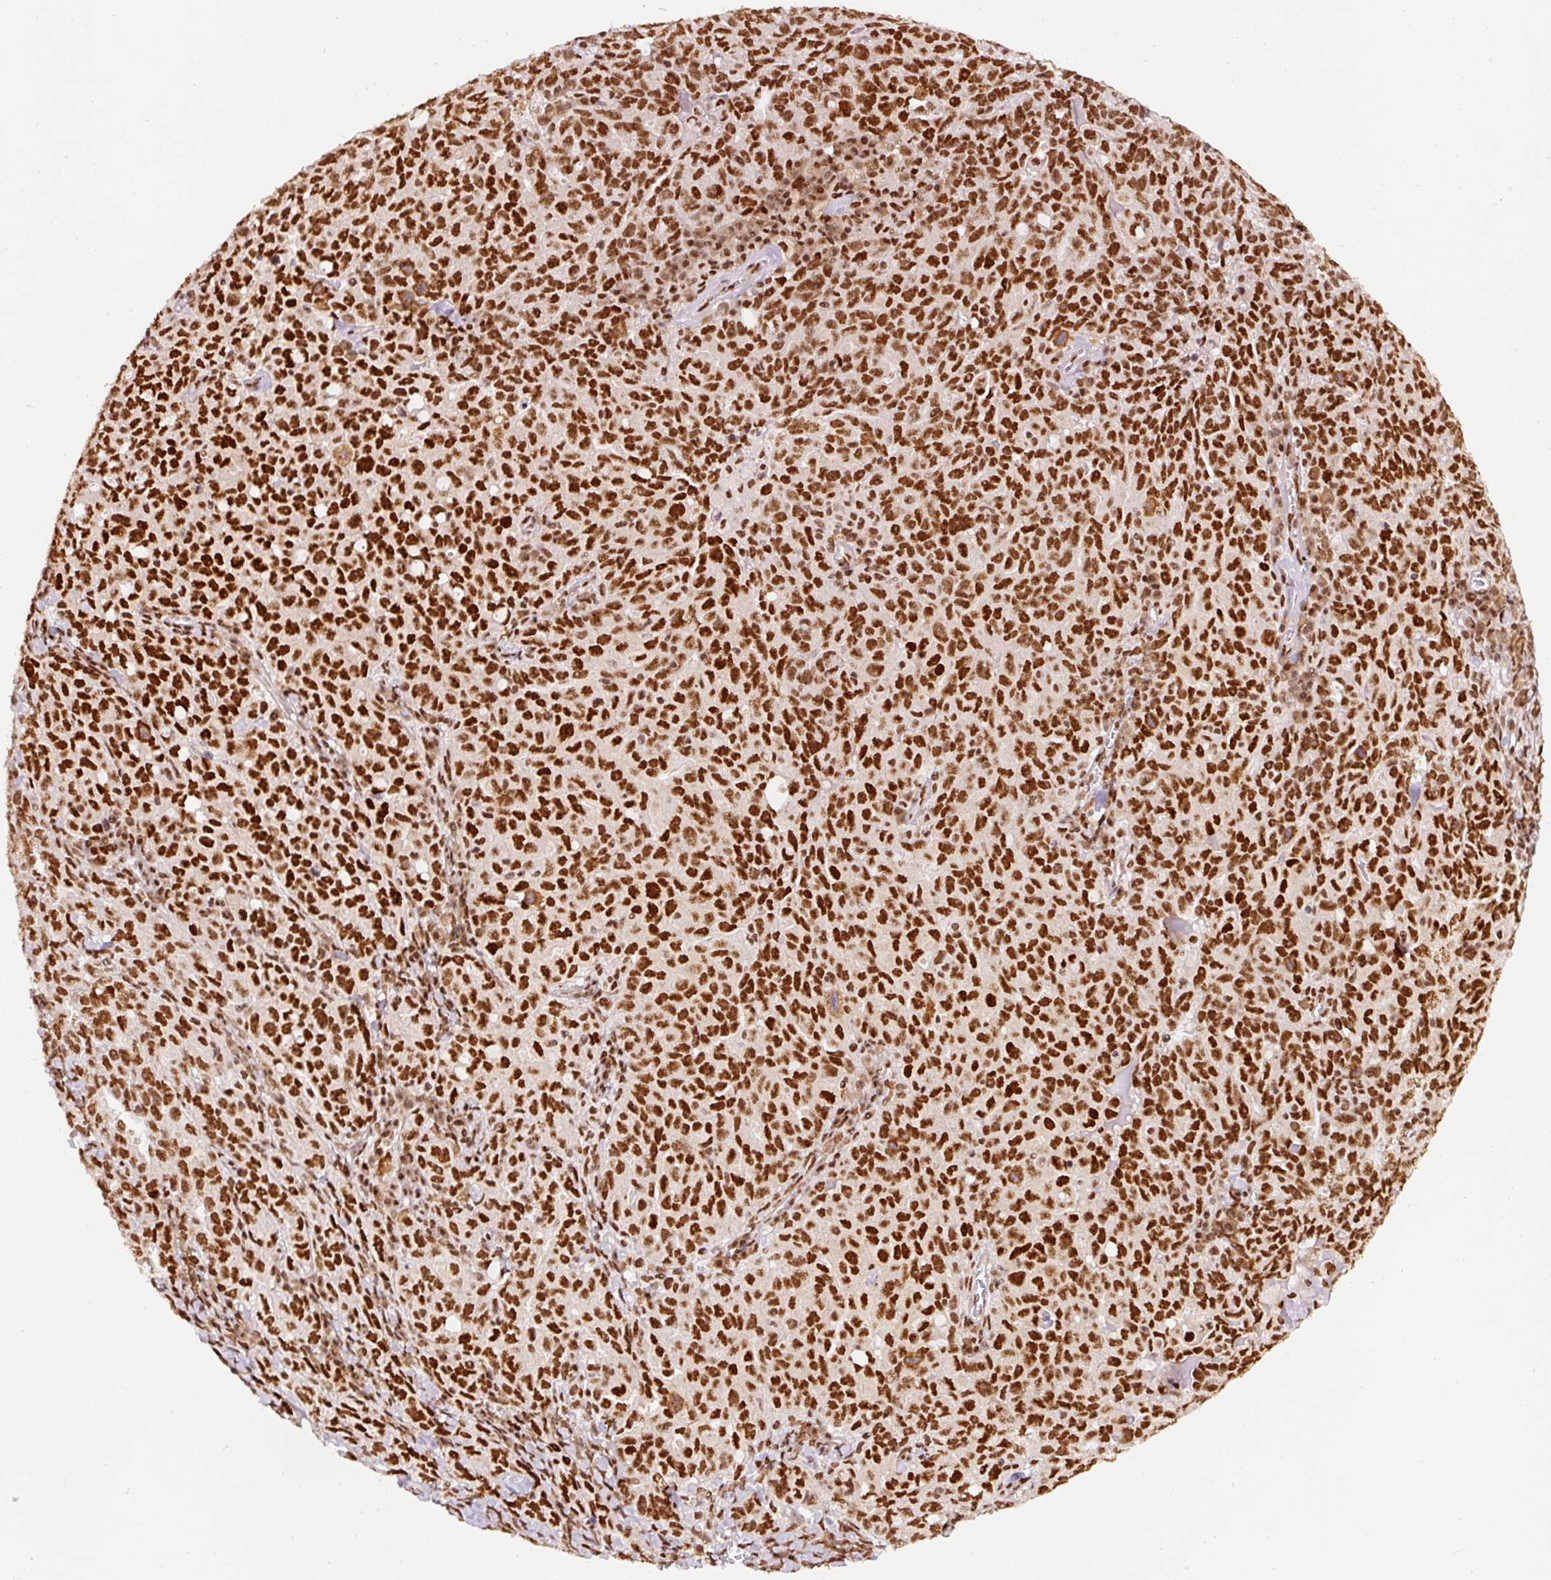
{"staining": {"intensity": "strong", "quantity": ">75%", "location": "nuclear"}, "tissue": "ovarian cancer", "cell_type": "Tumor cells", "image_type": "cancer", "snomed": [{"axis": "morphology", "description": "Carcinoma, endometroid"}, {"axis": "topography", "description": "Ovary"}], "caption": "Protein analysis of ovarian endometroid carcinoma tissue reveals strong nuclear expression in approximately >75% of tumor cells.", "gene": "HNRNPC", "patient": {"sex": "female", "age": 62}}